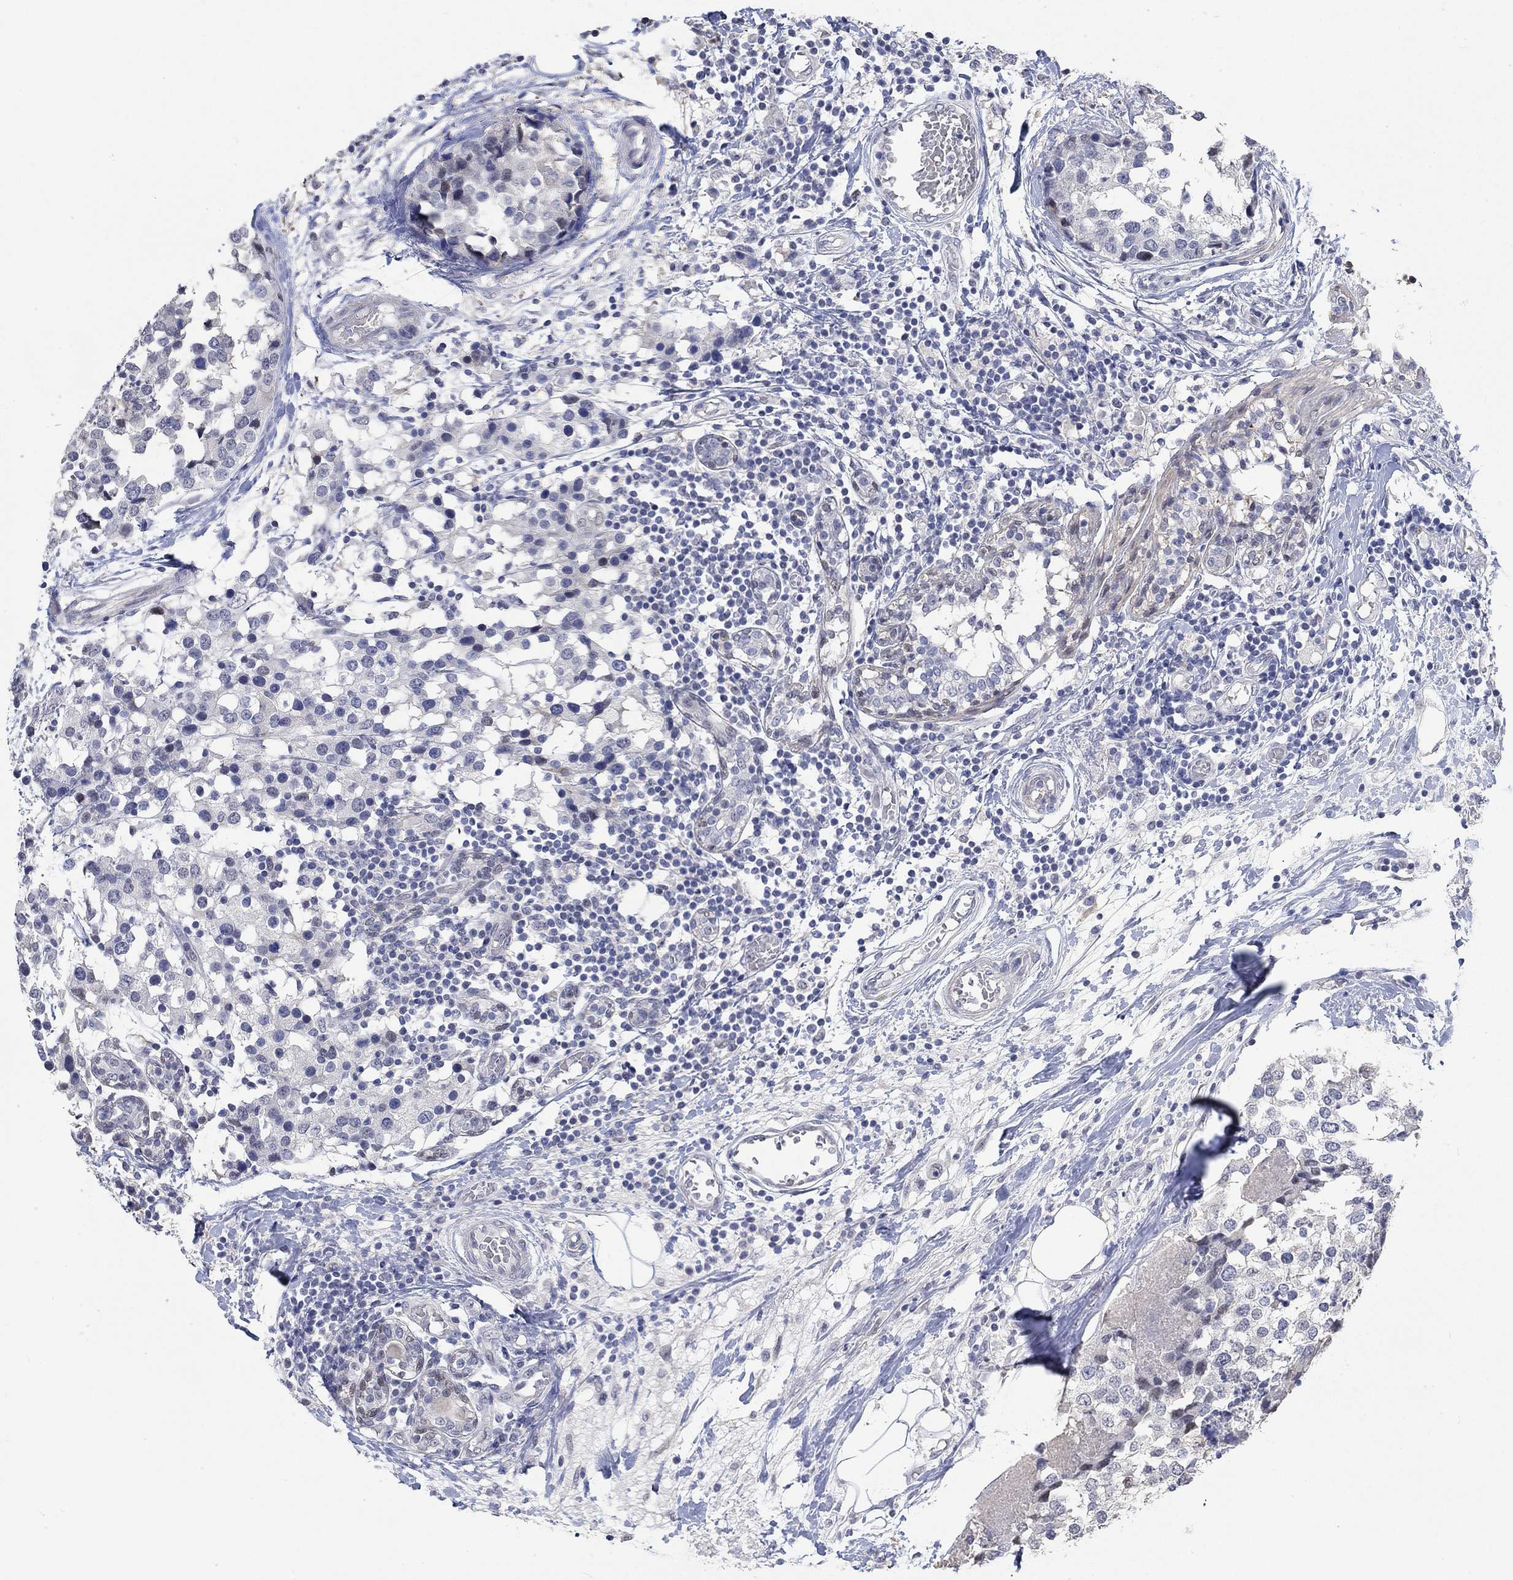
{"staining": {"intensity": "negative", "quantity": "none", "location": "none"}, "tissue": "breast cancer", "cell_type": "Tumor cells", "image_type": "cancer", "snomed": [{"axis": "morphology", "description": "Lobular carcinoma"}, {"axis": "topography", "description": "Breast"}], "caption": "An immunohistochemistry photomicrograph of lobular carcinoma (breast) is shown. There is no staining in tumor cells of lobular carcinoma (breast). Nuclei are stained in blue.", "gene": "PNMA5", "patient": {"sex": "female", "age": 59}}